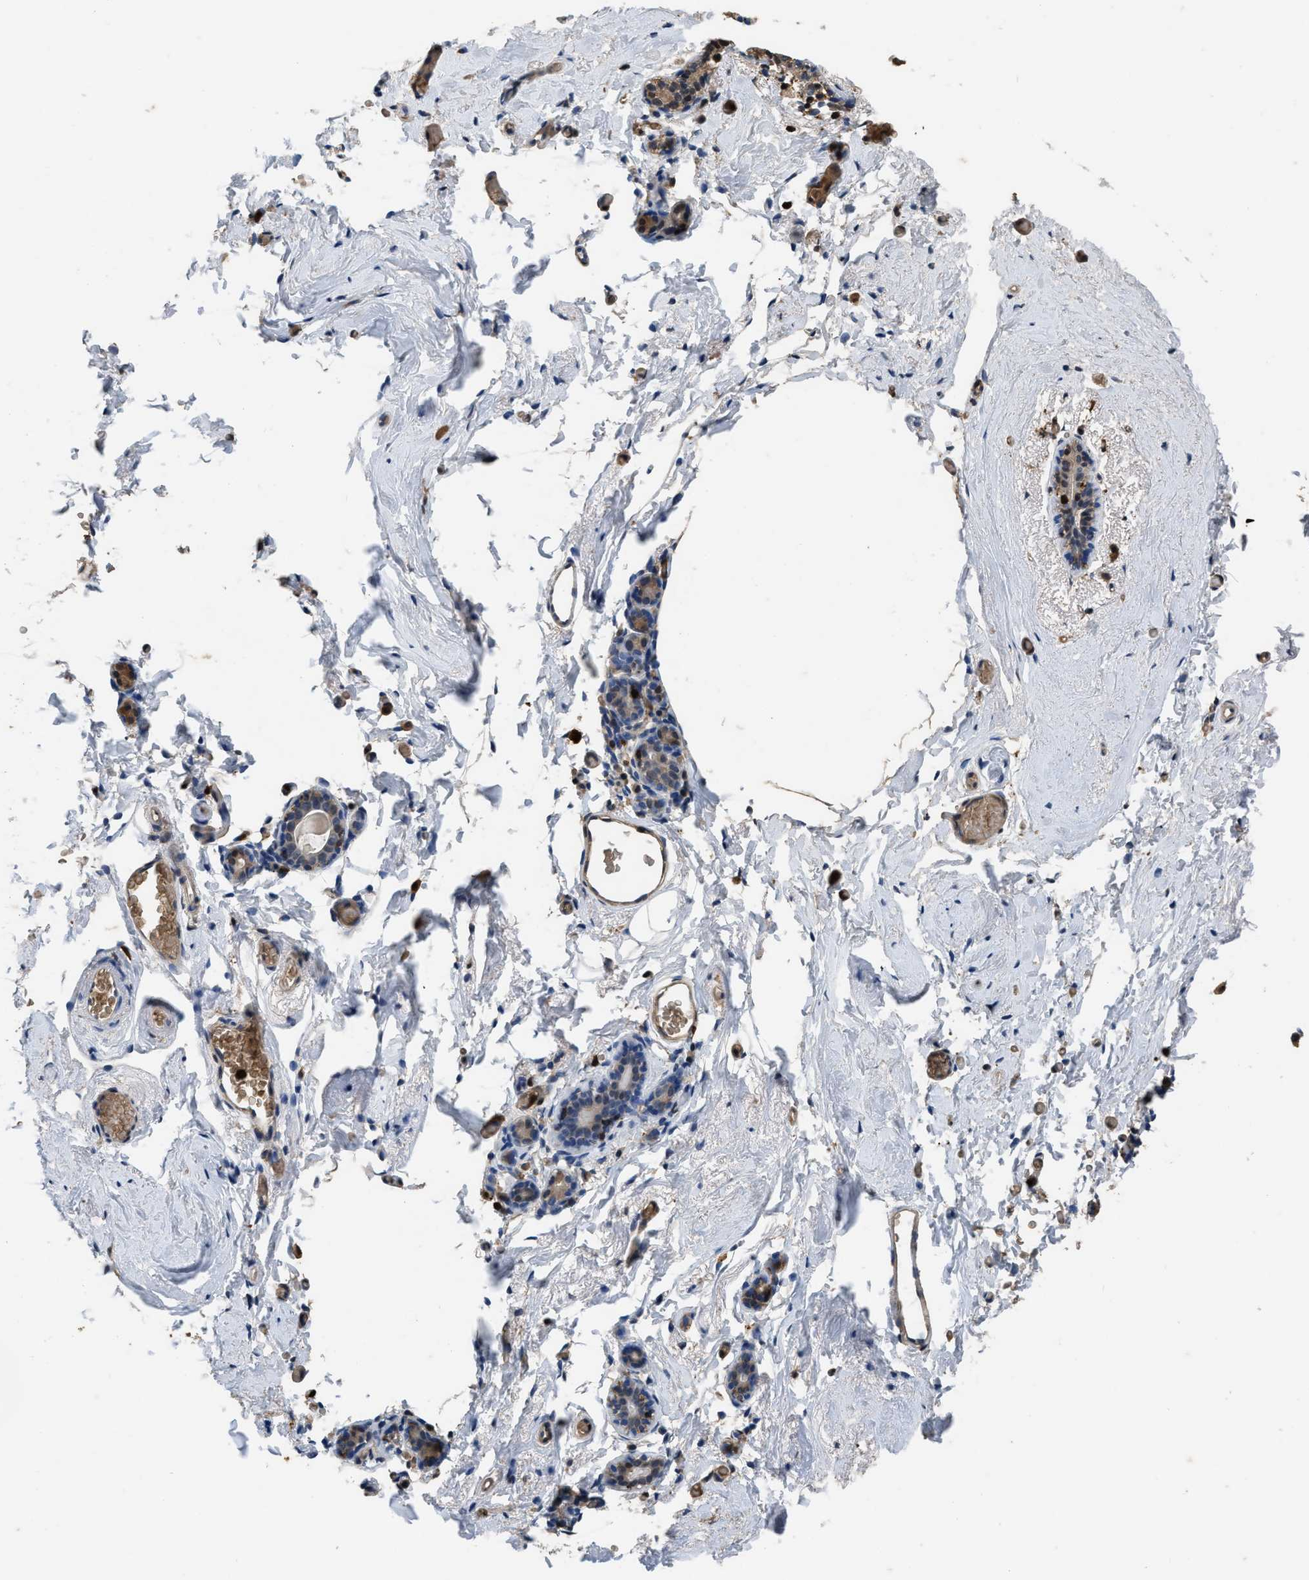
{"staining": {"intensity": "negative", "quantity": "none", "location": "none"}, "tissue": "breast", "cell_type": "Adipocytes", "image_type": "normal", "snomed": [{"axis": "morphology", "description": "Normal tissue, NOS"}, {"axis": "topography", "description": "Breast"}], "caption": "DAB (3,3'-diaminobenzidine) immunohistochemical staining of benign breast shows no significant expression in adipocytes.", "gene": "ARHGDIB", "patient": {"sex": "female", "age": 62}}